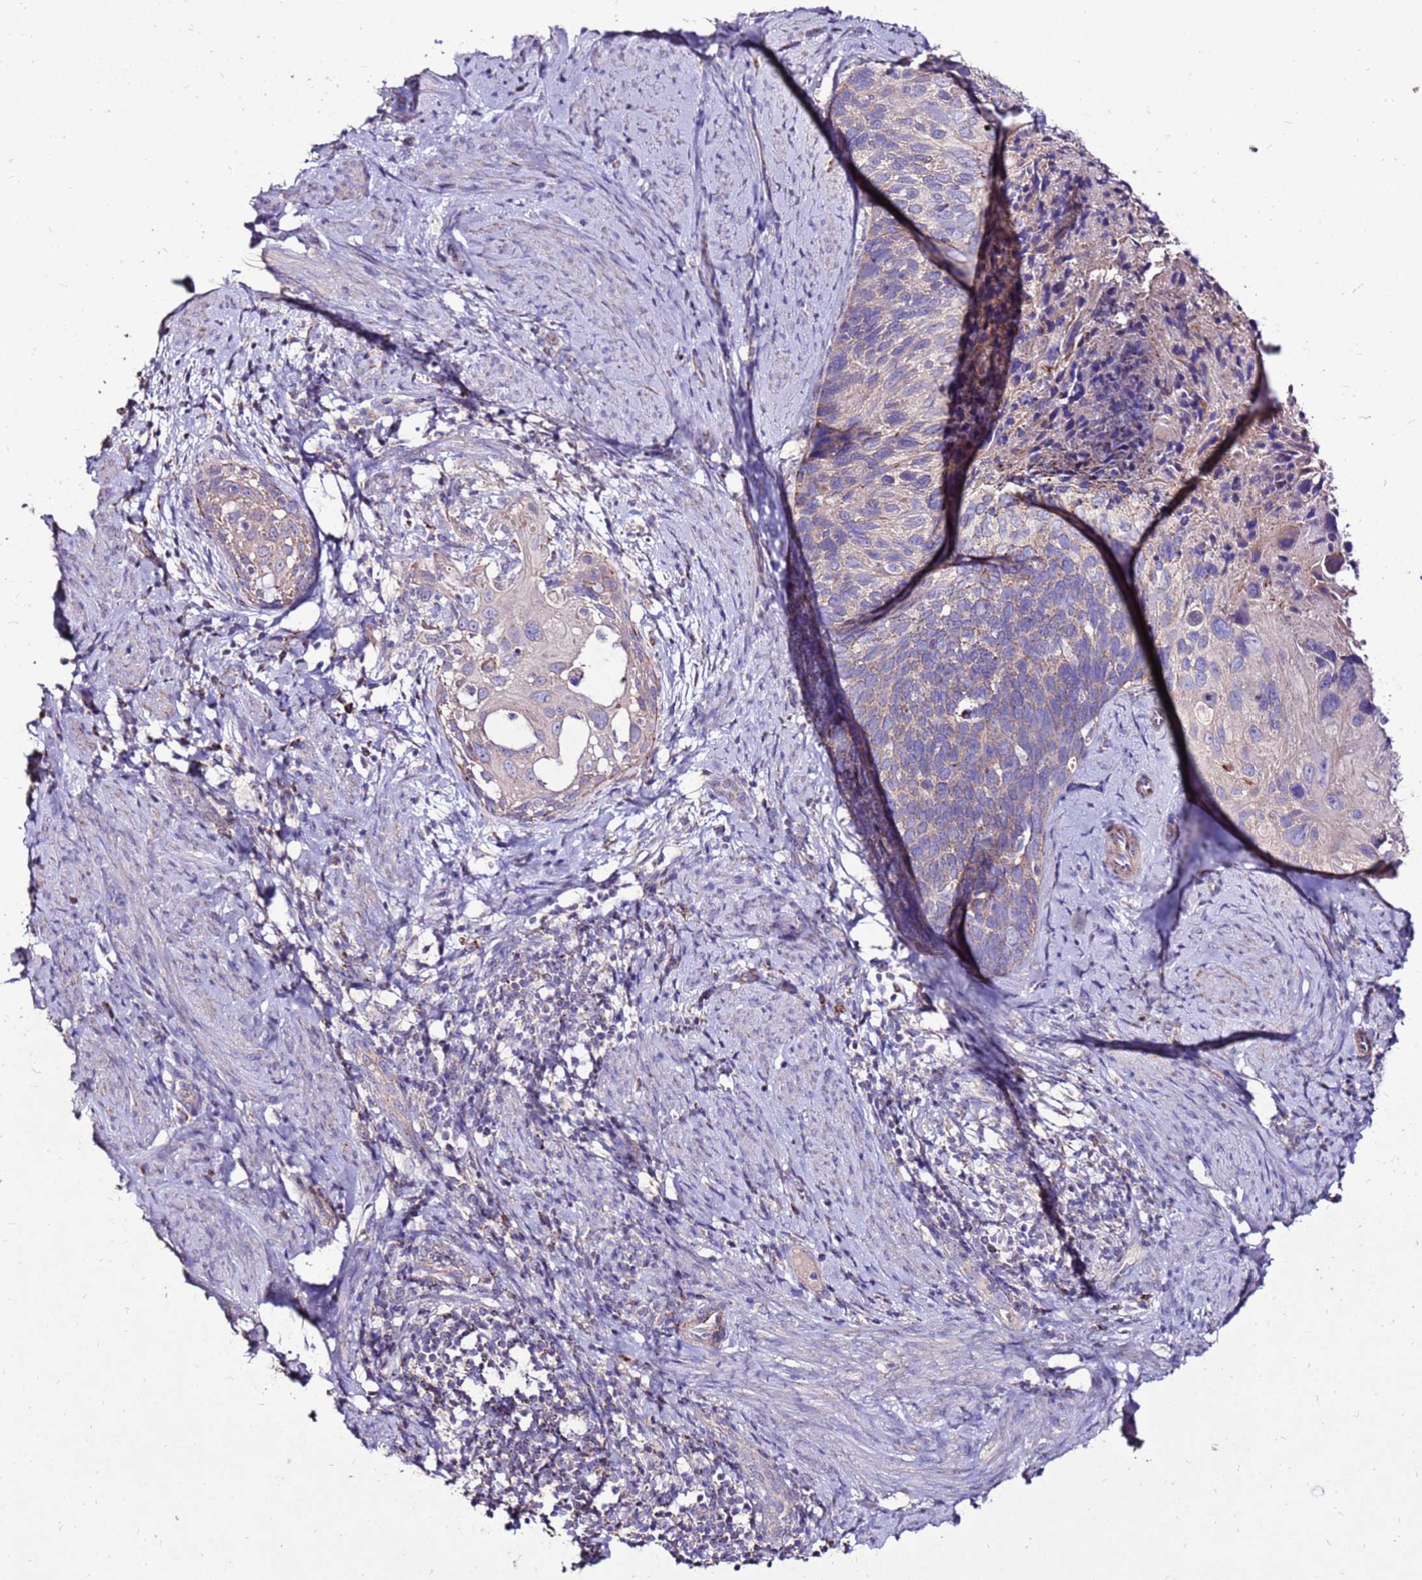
{"staining": {"intensity": "weak", "quantity": "25%-75%", "location": "cytoplasmic/membranous"}, "tissue": "cervical cancer", "cell_type": "Tumor cells", "image_type": "cancer", "snomed": [{"axis": "morphology", "description": "Squamous cell carcinoma, NOS"}, {"axis": "topography", "description": "Cervix"}], "caption": "The immunohistochemical stain highlights weak cytoplasmic/membranous staining in tumor cells of cervical cancer tissue.", "gene": "TMEM106C", "patient": {"sex": "female", "age": 80}}